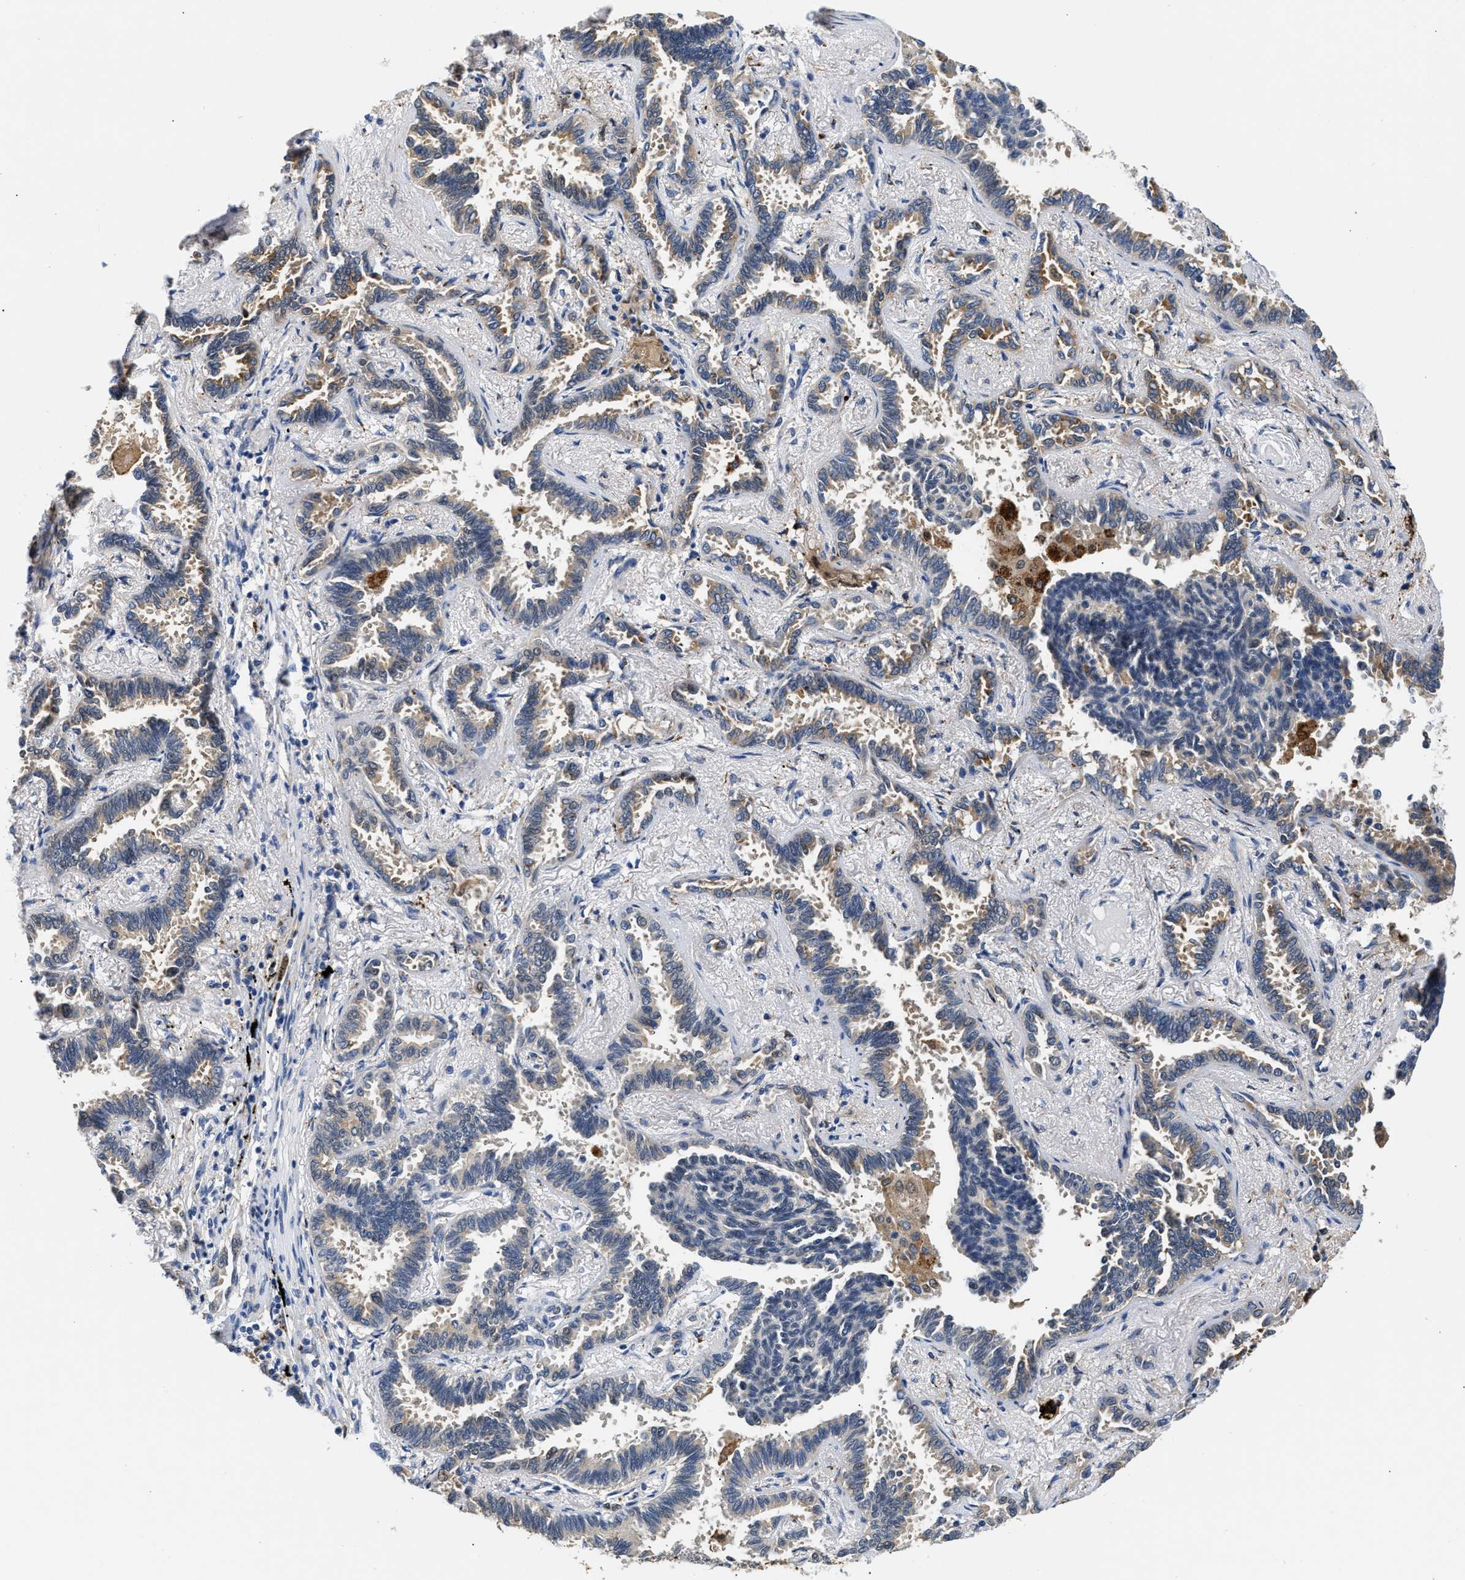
{"staining": {"intensity": "moderate", "quantity": "25%-75%", "location": "cytoplasmic/membranous"}, "tissue": "lung cancer", "cell_type": "Tumor cells", "image_type": "cancer", "snomed": [{"axis": "morphology", "description": "Adenocarcinoma, NOS"}, {"axis": "topography", "description": "Lung"}], "caption": "Immunohistochemistry photomicrograph of lung cancer (adenocarcinoma) stained for a protein (brown), which demonstrates medium levels of moderate cytoplasmic/membranous expression in approximately 25%-75% of tumor cells.", "gene": "PPM1L", "patient": {"sex": "male", "age": 59}}